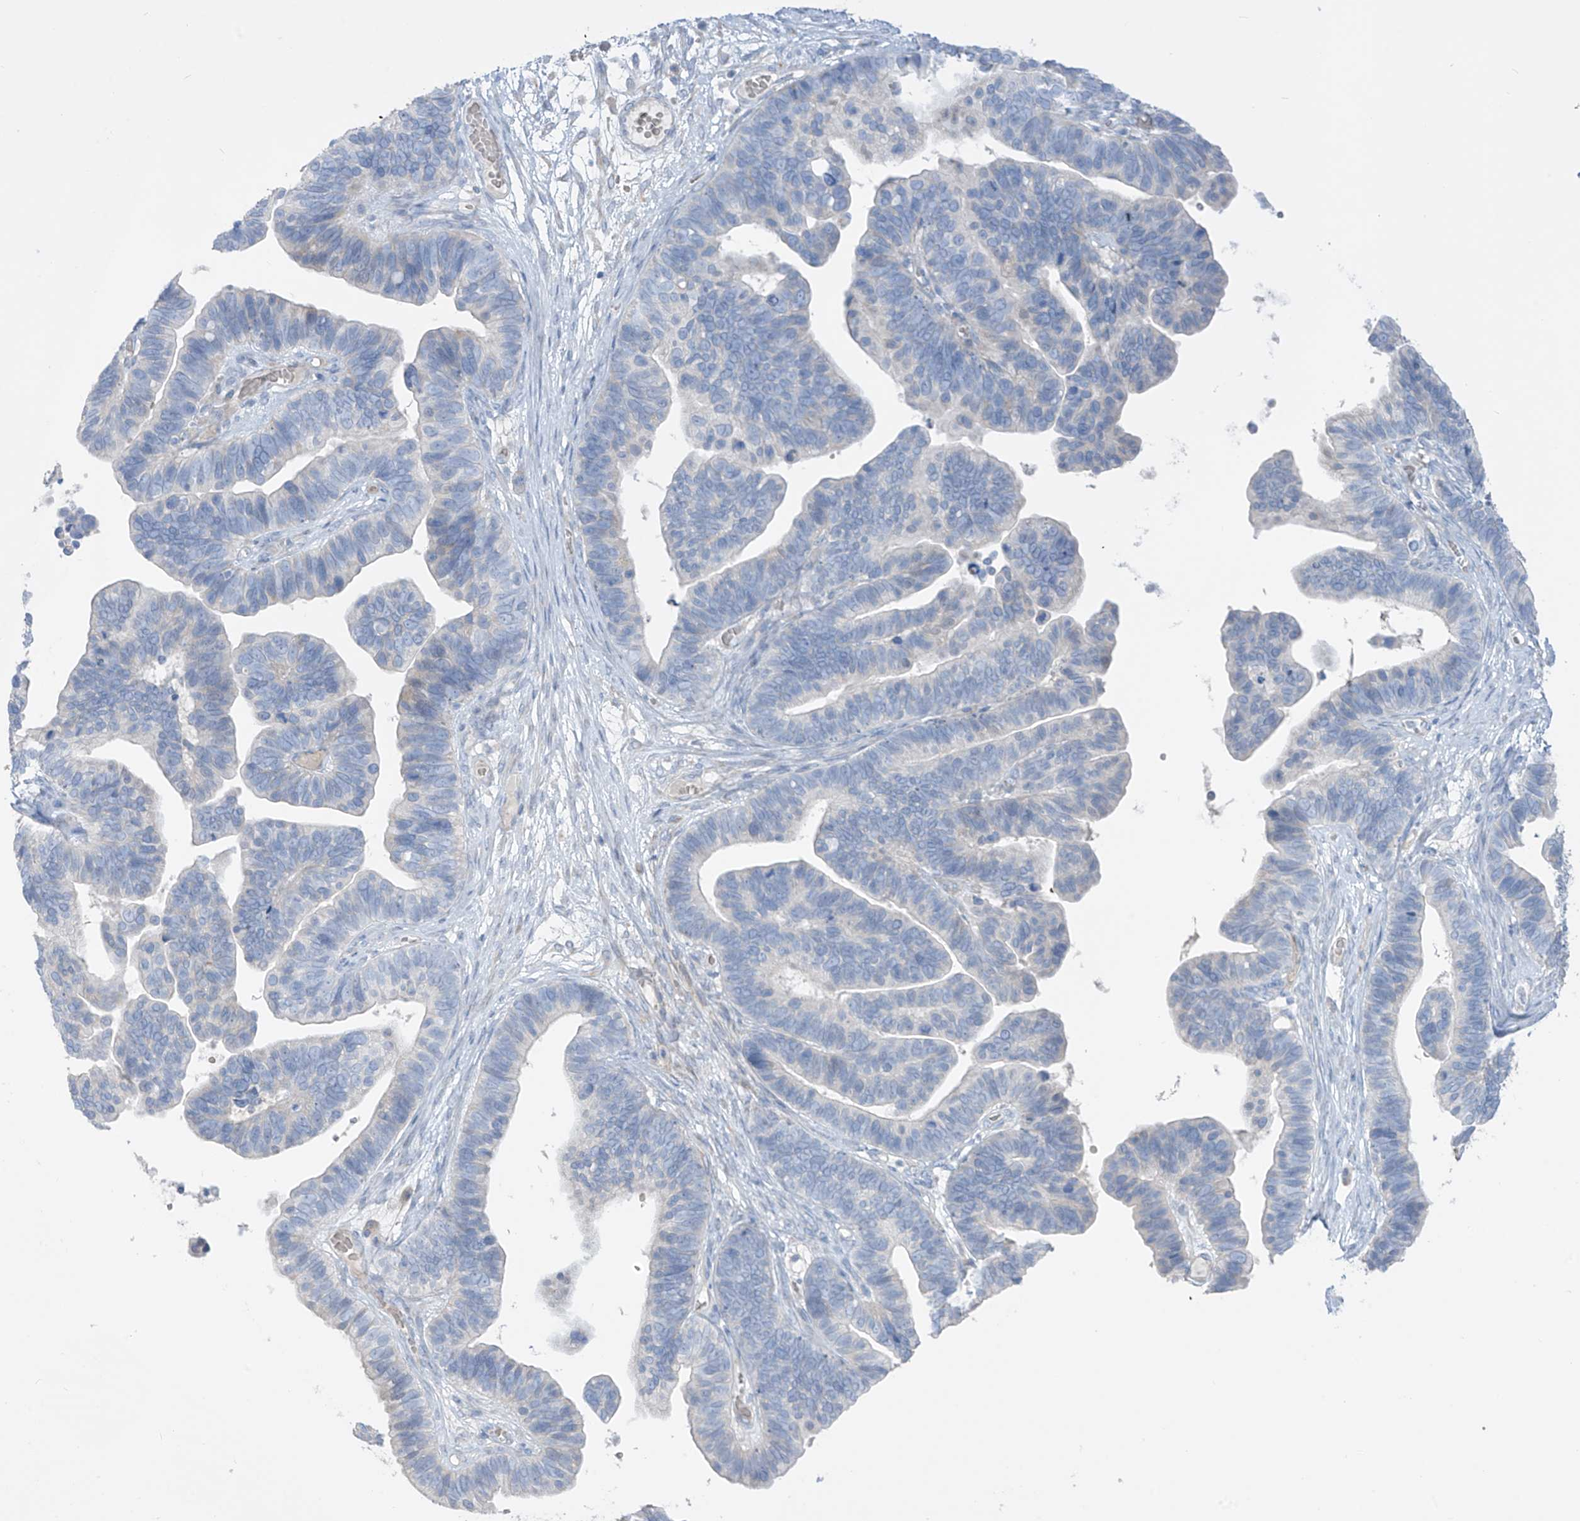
{"staining": {"intensity": "negative", "quantity": "none", "location": "none"}, "tissue": "ovarian cancer", "cell_type": "Tumor cells", "image_type": "cancer", "snomed": [{"axis": "morphology", "description": "Cystadenocarcinoma, serous, NOS"}, {"axis": "topography", "description": "Ovary"}], "caption": "A high-resolution photomicrograph shows immunohistochemistry staining of ovarian cancer, which exhibits no significant expression in tumor cells. (DAB immunohistochemistry (IHC) with hematoxylin counter stain).", "gene": "ASPRV1", "patient": {"sex": "female", "age": 56}}